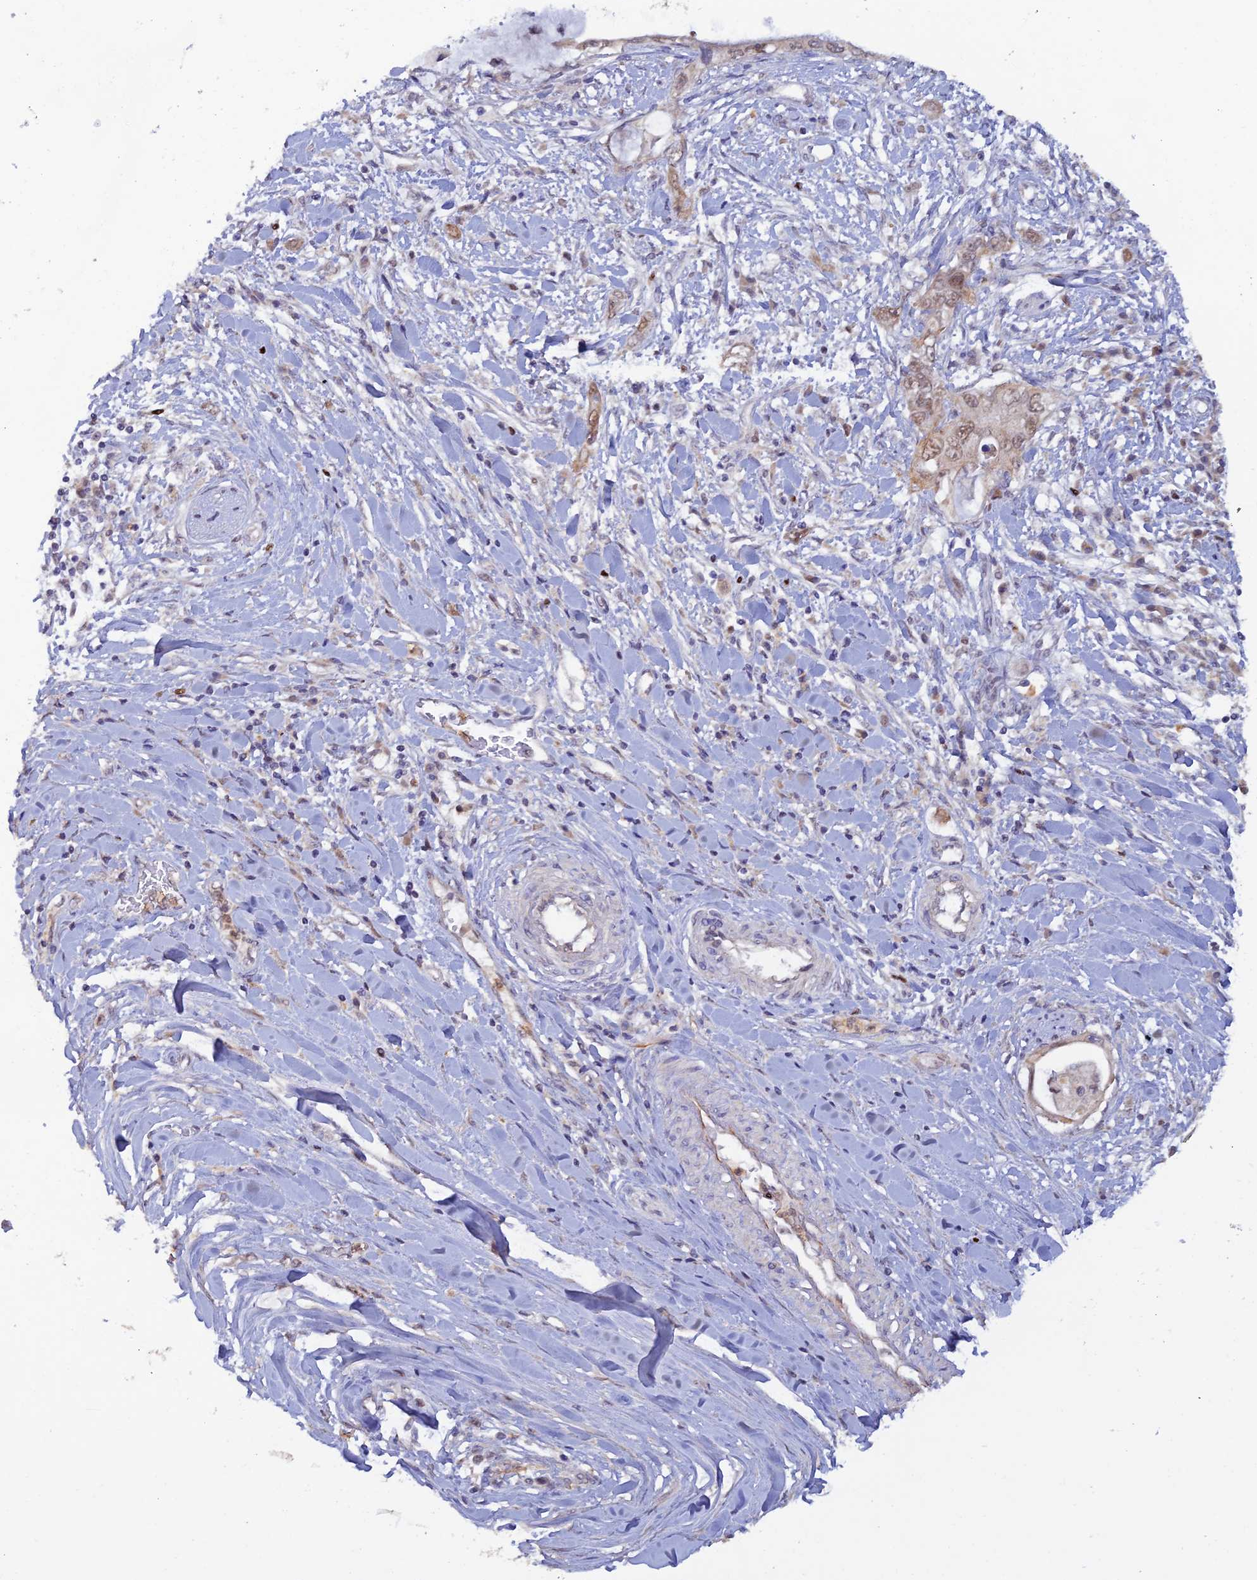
{"staining": {"intensity": "weak", "quantity": ">75%", "location": "nuclear"}, "tissue": "pancreatic cancer", "cell_type": "Tumor cells", "image_type": "cancer", "snomed": [{"axis": "morphology", "description": "Inflammation, NOS"}, {"axis": "morphology", "description": "Adenocarcinoma, NOS"}, {"axis": "topography", "description": "Pancreas"}], "caption": "A histopathology image showing weak nuclear expression in approximately >75% of tumor cells in adenocarcinoma (pancreatic), as visualized by brown immunohistochemical staining.", "gene": "FASTKD5", "patient": {"sex": "female", "age": 56}}